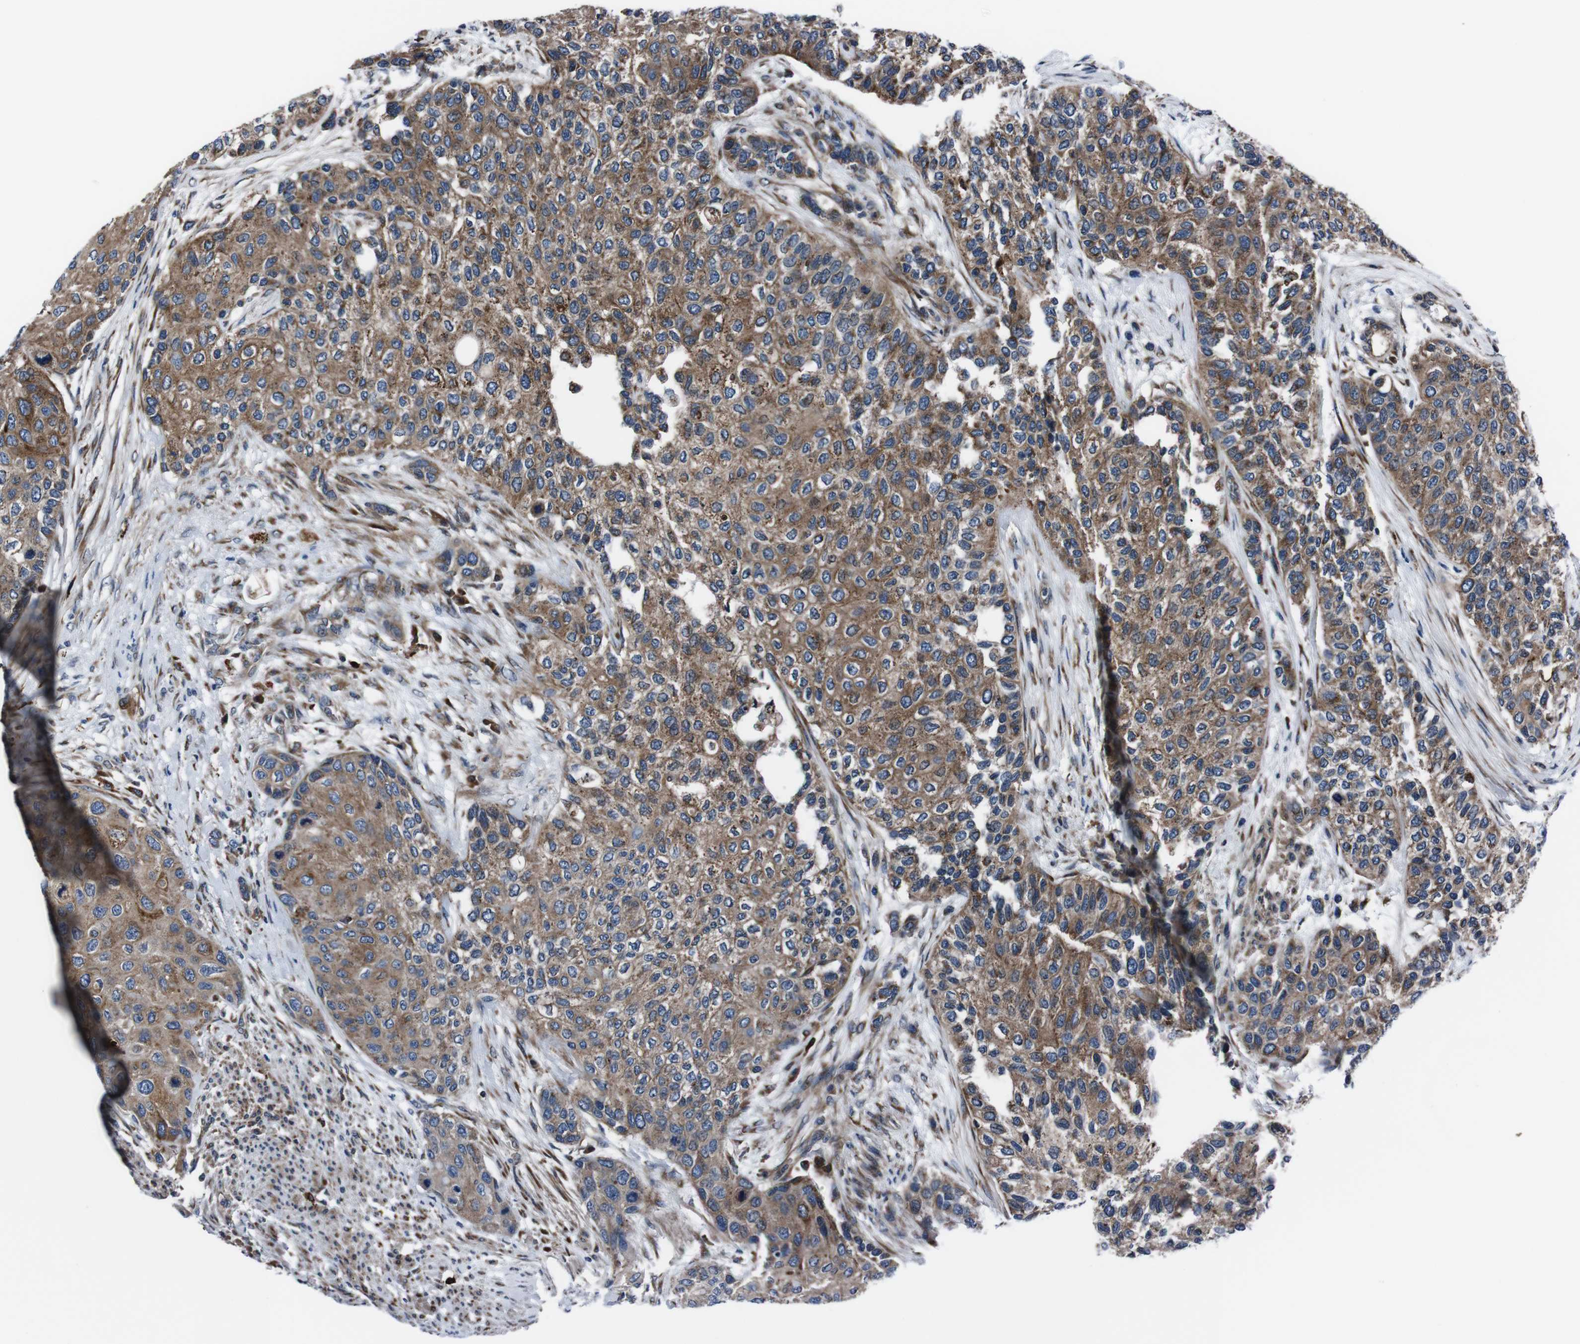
{"staining": {"intensity": "moderate", "quantity": ">75%", "location": "cytoplasmic/membranous"}, "tissue": "urothelial cancer", "cell_type": "Tumor cells", "image_type": "cancer", "snomed": [{"axis": "morphology", "description": "Urothelial carcinoma, High grade"}, {"axis": "topography", "description": "Urinary bladder"}], "caption": "Moderate cytoplasmic/membranous staining for a protein is identified in about >75% of tumor cells of urothelial cancer using IHC.", "gene": "EIF4A2", "patient": {"sex": "female", "age": 56}}